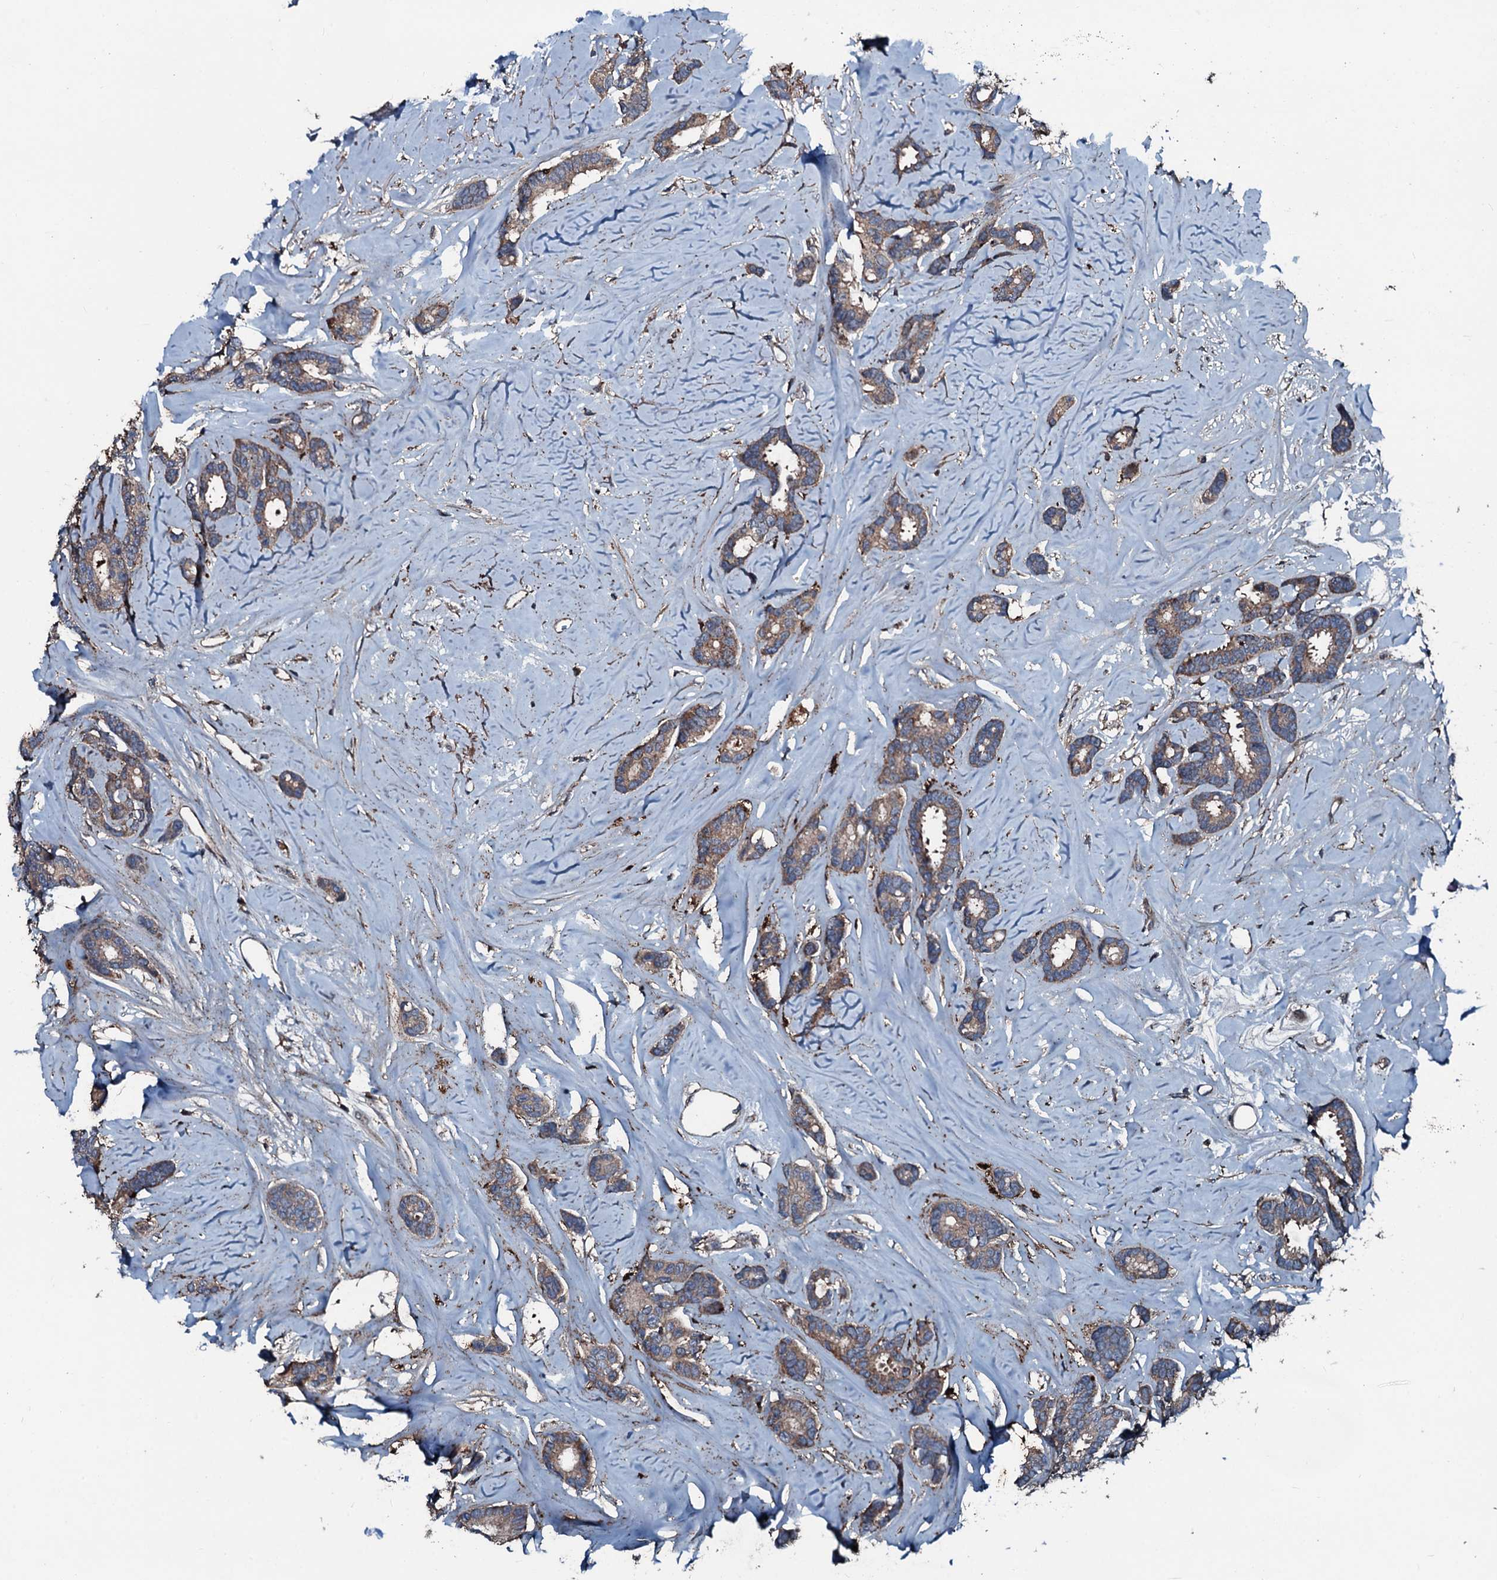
{"staining": {"intensity": "moderate", "quantity": ">75%", "location": "cytoplasmic/membranous"}, "tissue": "breast cancer", "cell_type": "Tumor cells", "image_type": "cancer", "snomed": [{"axis": "morphology", "description": "Duct carcinoma"}, {"axis": "topography", "description": "Breast"}], "caption": "Human breast cancer (infiltrating ductal carcinoma) stained with a brown dye shows moderate cytoplasmic/membranous positive expression in about >75% of tumor cells.", "gene": "AARS1", "patient": {"sex": "female", "age": 87}}